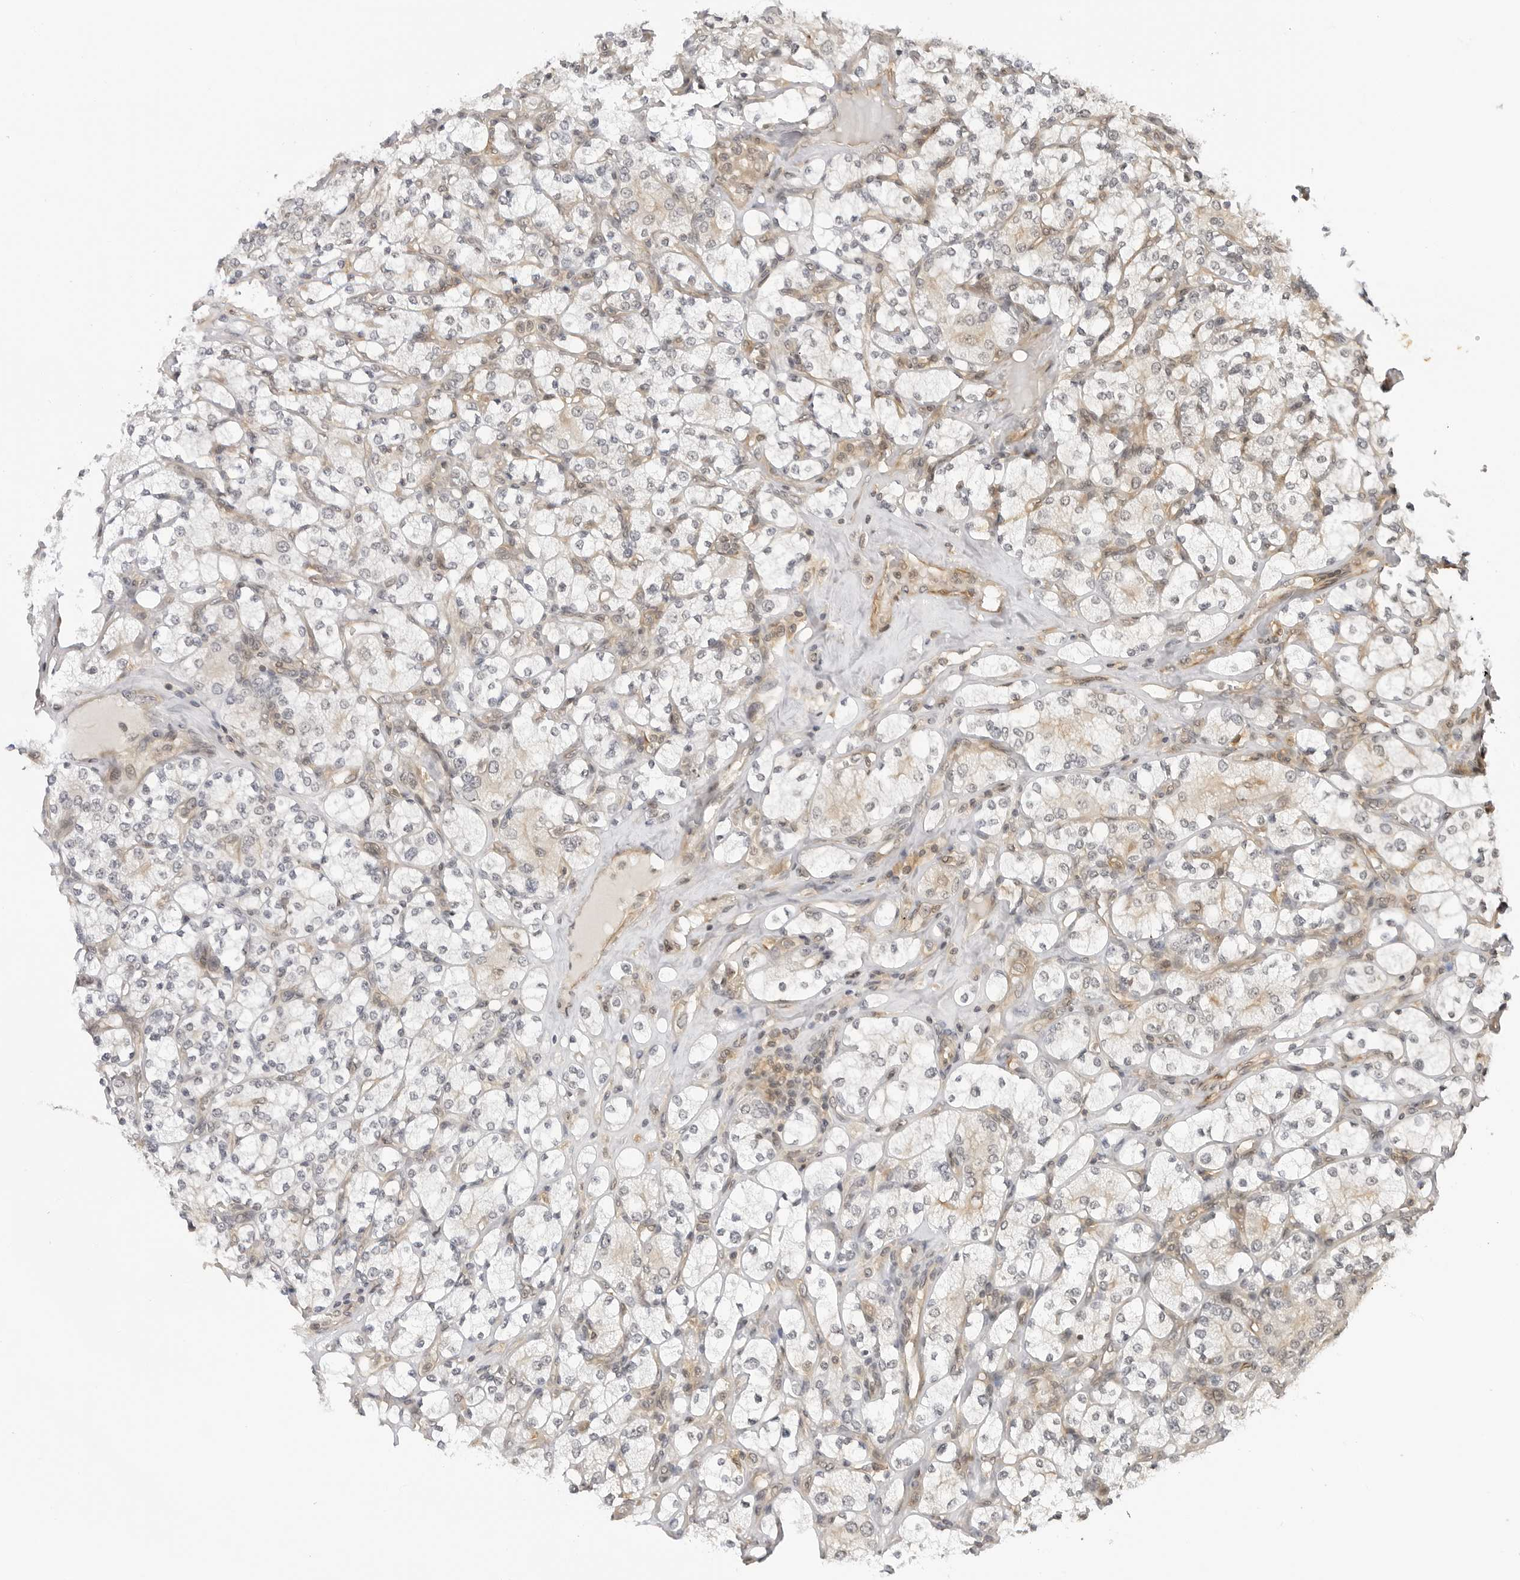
{"staining": {"intensity": "weak", "quantity": "25%-75%", "location": "cytoplasmic/membranous"}, "tissue": "renal cancer", "cell_type": "Tumor cells", "image_type": "cancer", "snomed": [{"axis": "morphology", "description": "Adenocarcinoma, NOS"}, {"axis": "topography", "description": "Kidney"}], "caption": "Human renal adenocarcinoma stained with a protein marker displays weak staining in tumor cells.", "gene": "MAP2K5", "patient": {"sex": "male", "age": 77}}